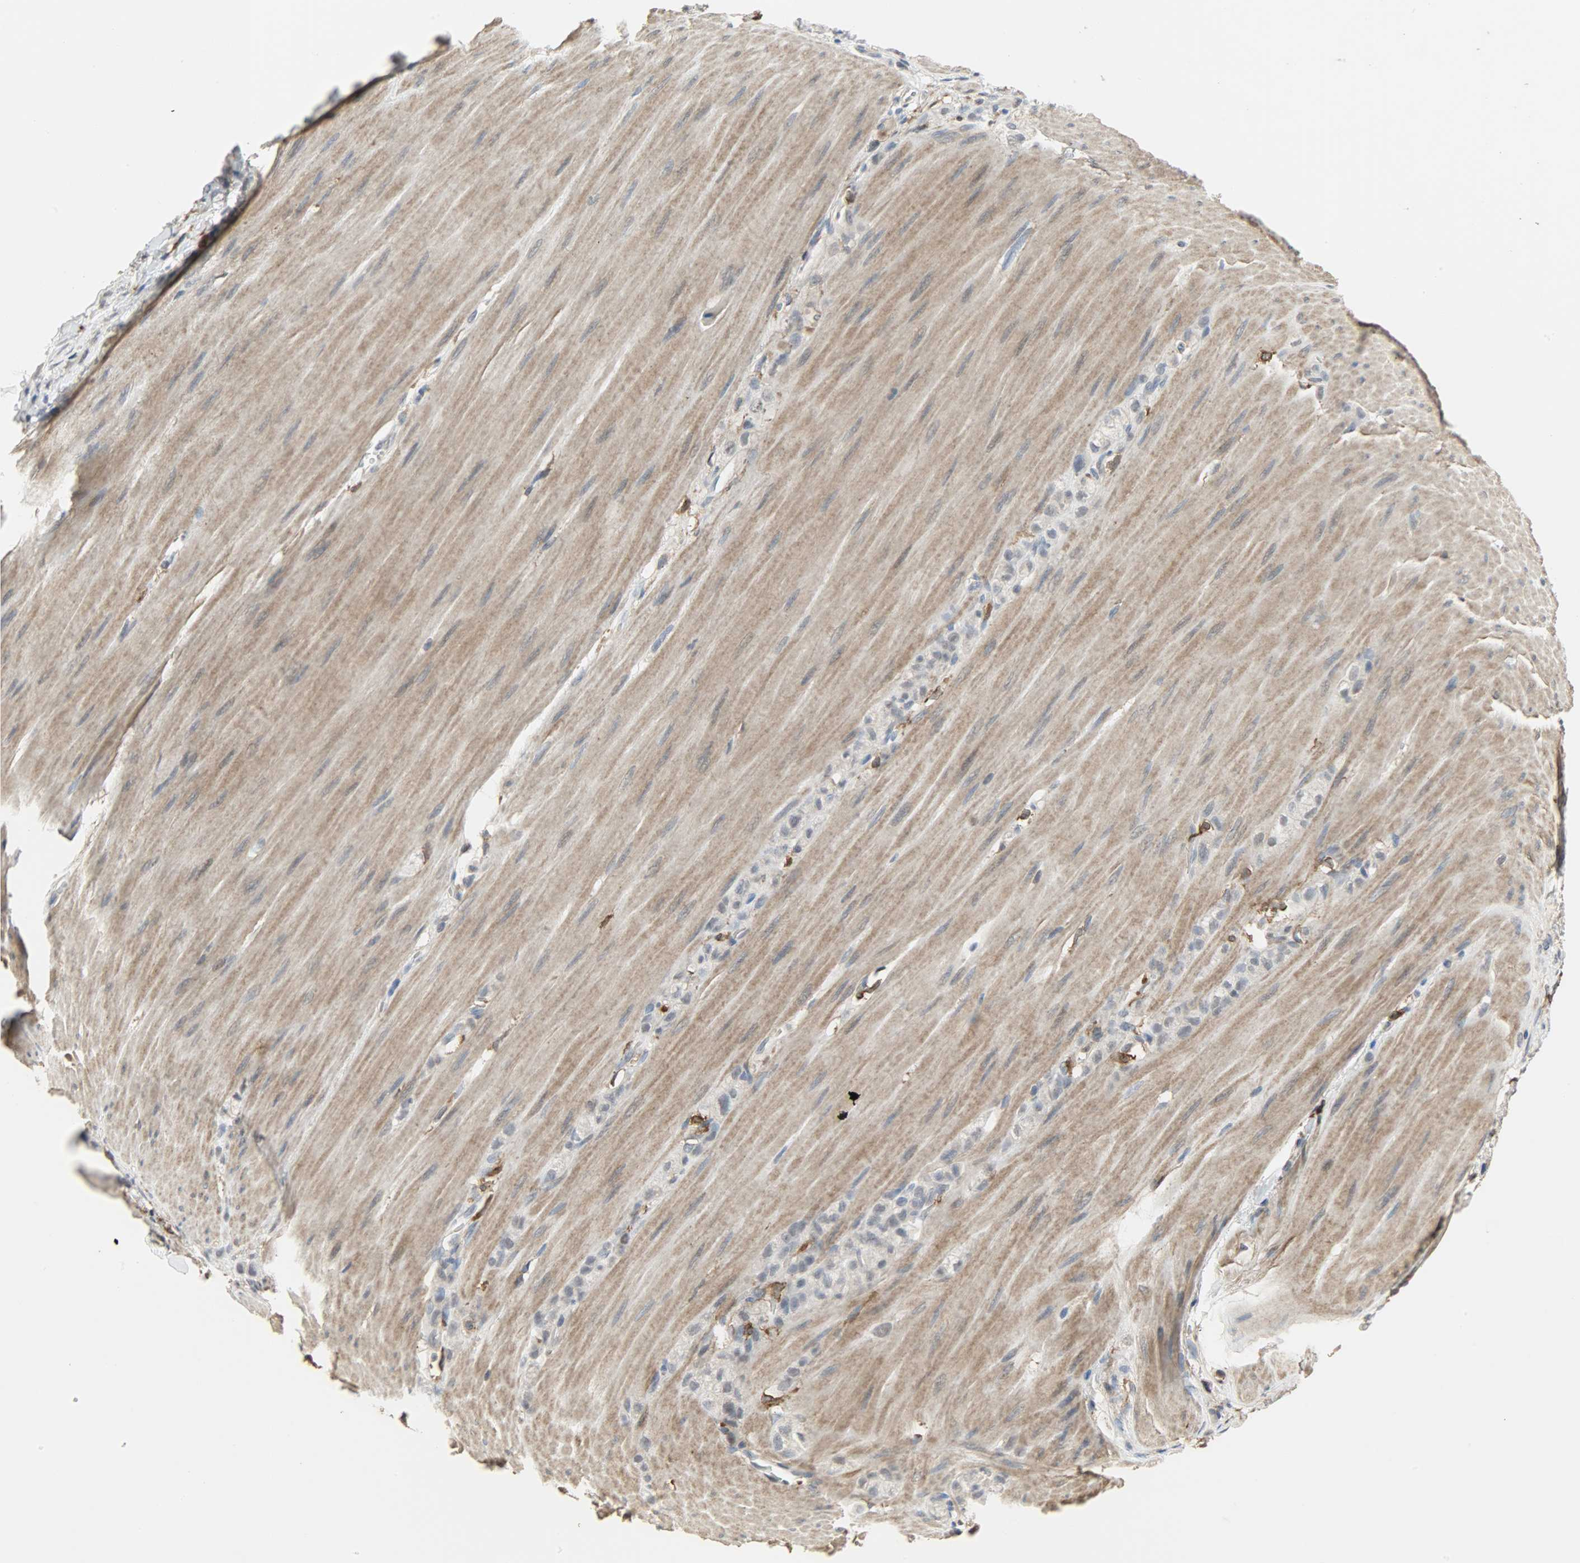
{"staining": {"intensity": "negative", "quantity": "none", "location": "none"}, "tissue": "stomach cancer", "cell_type": "Tumor cells", "image_type": "cancer", "snomed": [{"axis": "morphology", "description": "Adenocarcinoma, NOS"}, {"axis": "topography", "description": "Stomach"}], "caption": "Tumor cells are negative for brown protein staining in stomach cancer (adenocarcinoma). (Immunohistochemistry, brightfield microscopy, high magnification).", "gene": "SKAP2", "patient": {"sex": "male", "age": 82}}